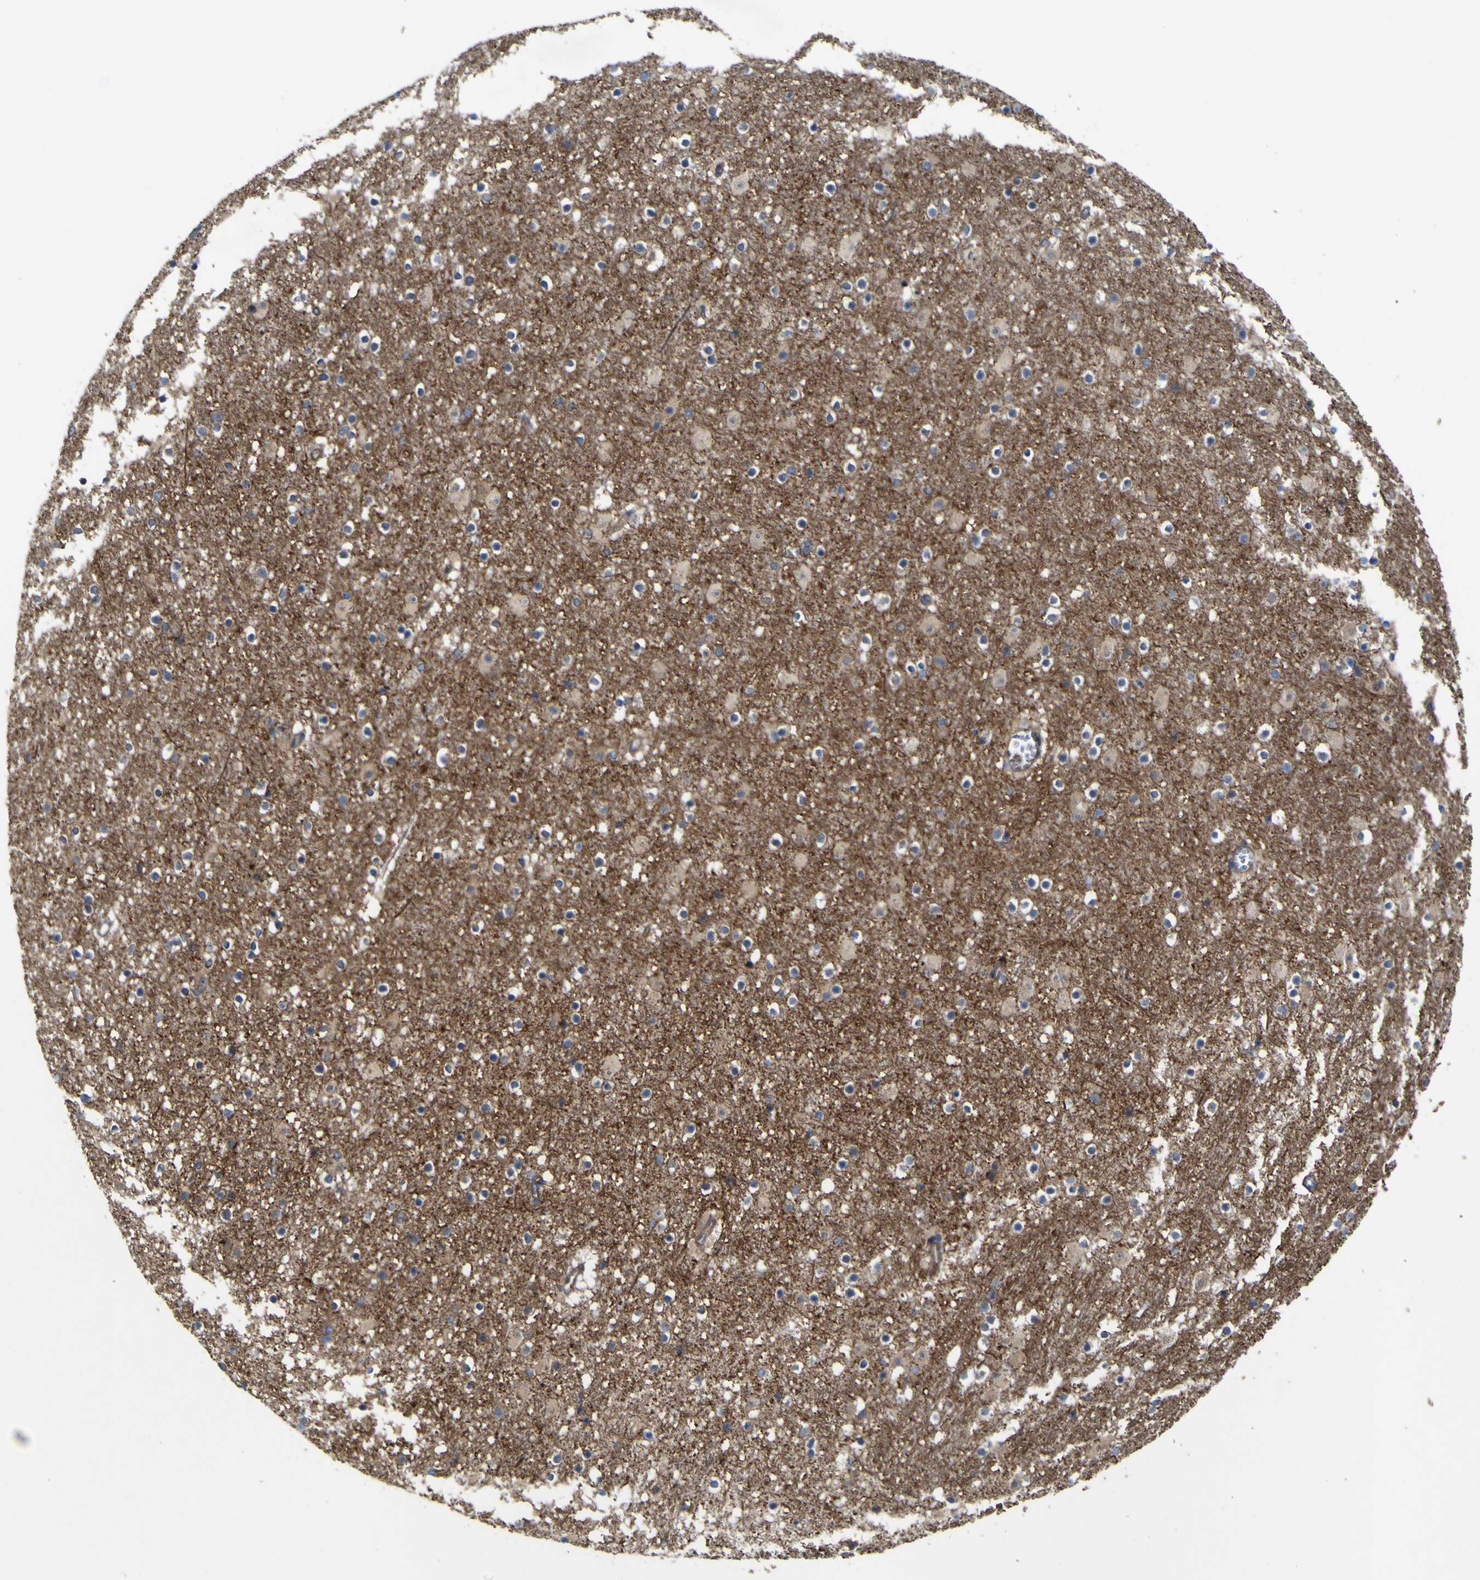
{"staining": {"intensity": "negative", "quantity": "none", "location": "none"}, "tissue": "caudate", "cell_type": "Glial cells", "image_type": "normal", "snomed": [{"axis": "morphology", "description": "Normal tissue, NOS"}, {"axis": "topography", "description": "Lateral ventricle wall"}], "caption": "Immunohistochemical staining of benign caudate demonstrates no significant positivity in glial cells.", "gene": "TNFSF15", "patient": {"sex": "male", "age": 45}}